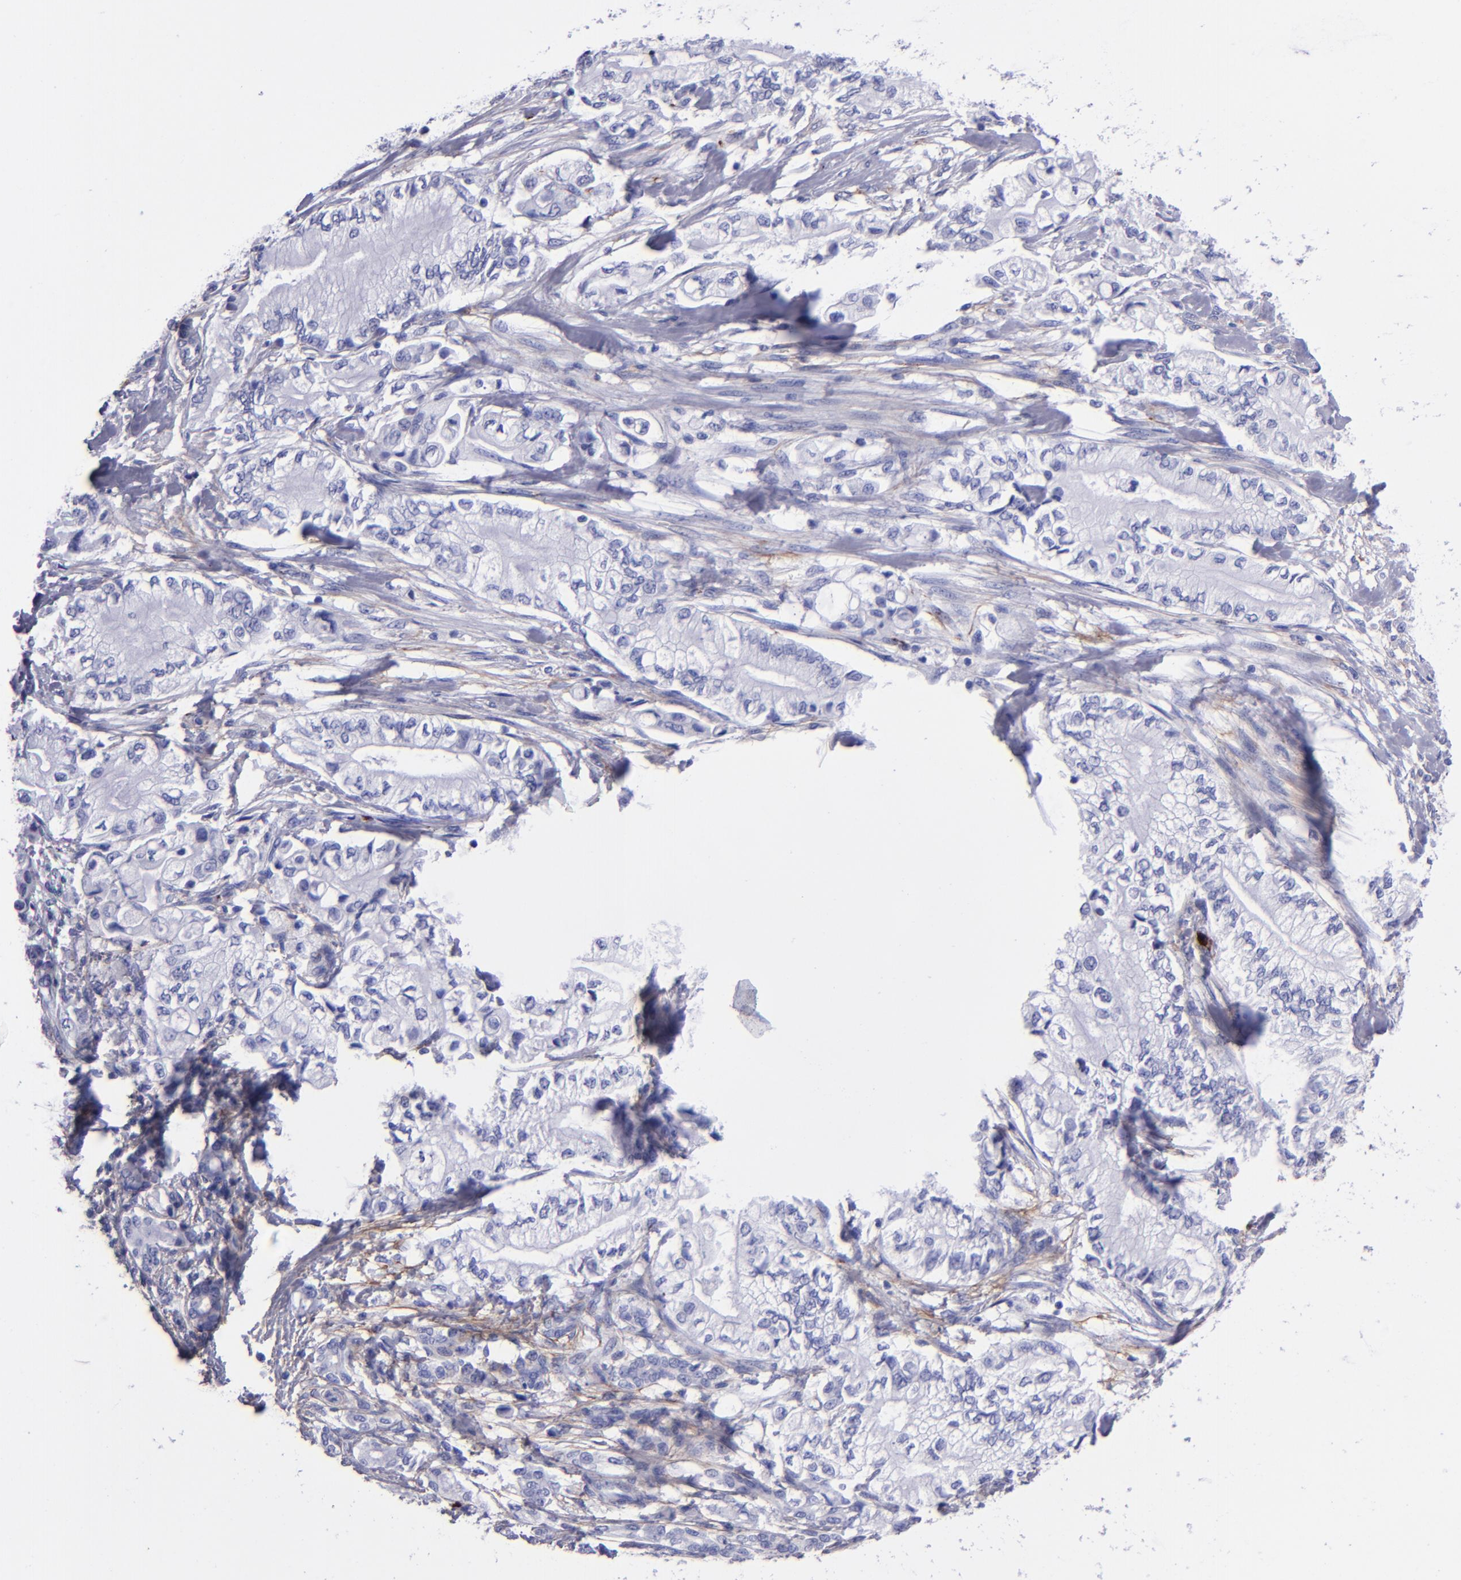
{"staining": {"intensity": "negative", "quantity": "none", "location": "none"}, "tissue": "pancreatic cancer", "cell_type": "Tumor cells", "image_type": "cancer", "snomed": [{"axis": "morphology", "description": "Adenocarcinoma, NOS"}, {"axis": "topography", "description": "Pancreas"}], "caption": "Tumor cells are negative for brown protein staining in pancreatic cancer (adenocarcinoma).", "gene": "EFCAB13", "patient": {"sex": "male", "age": 79}}